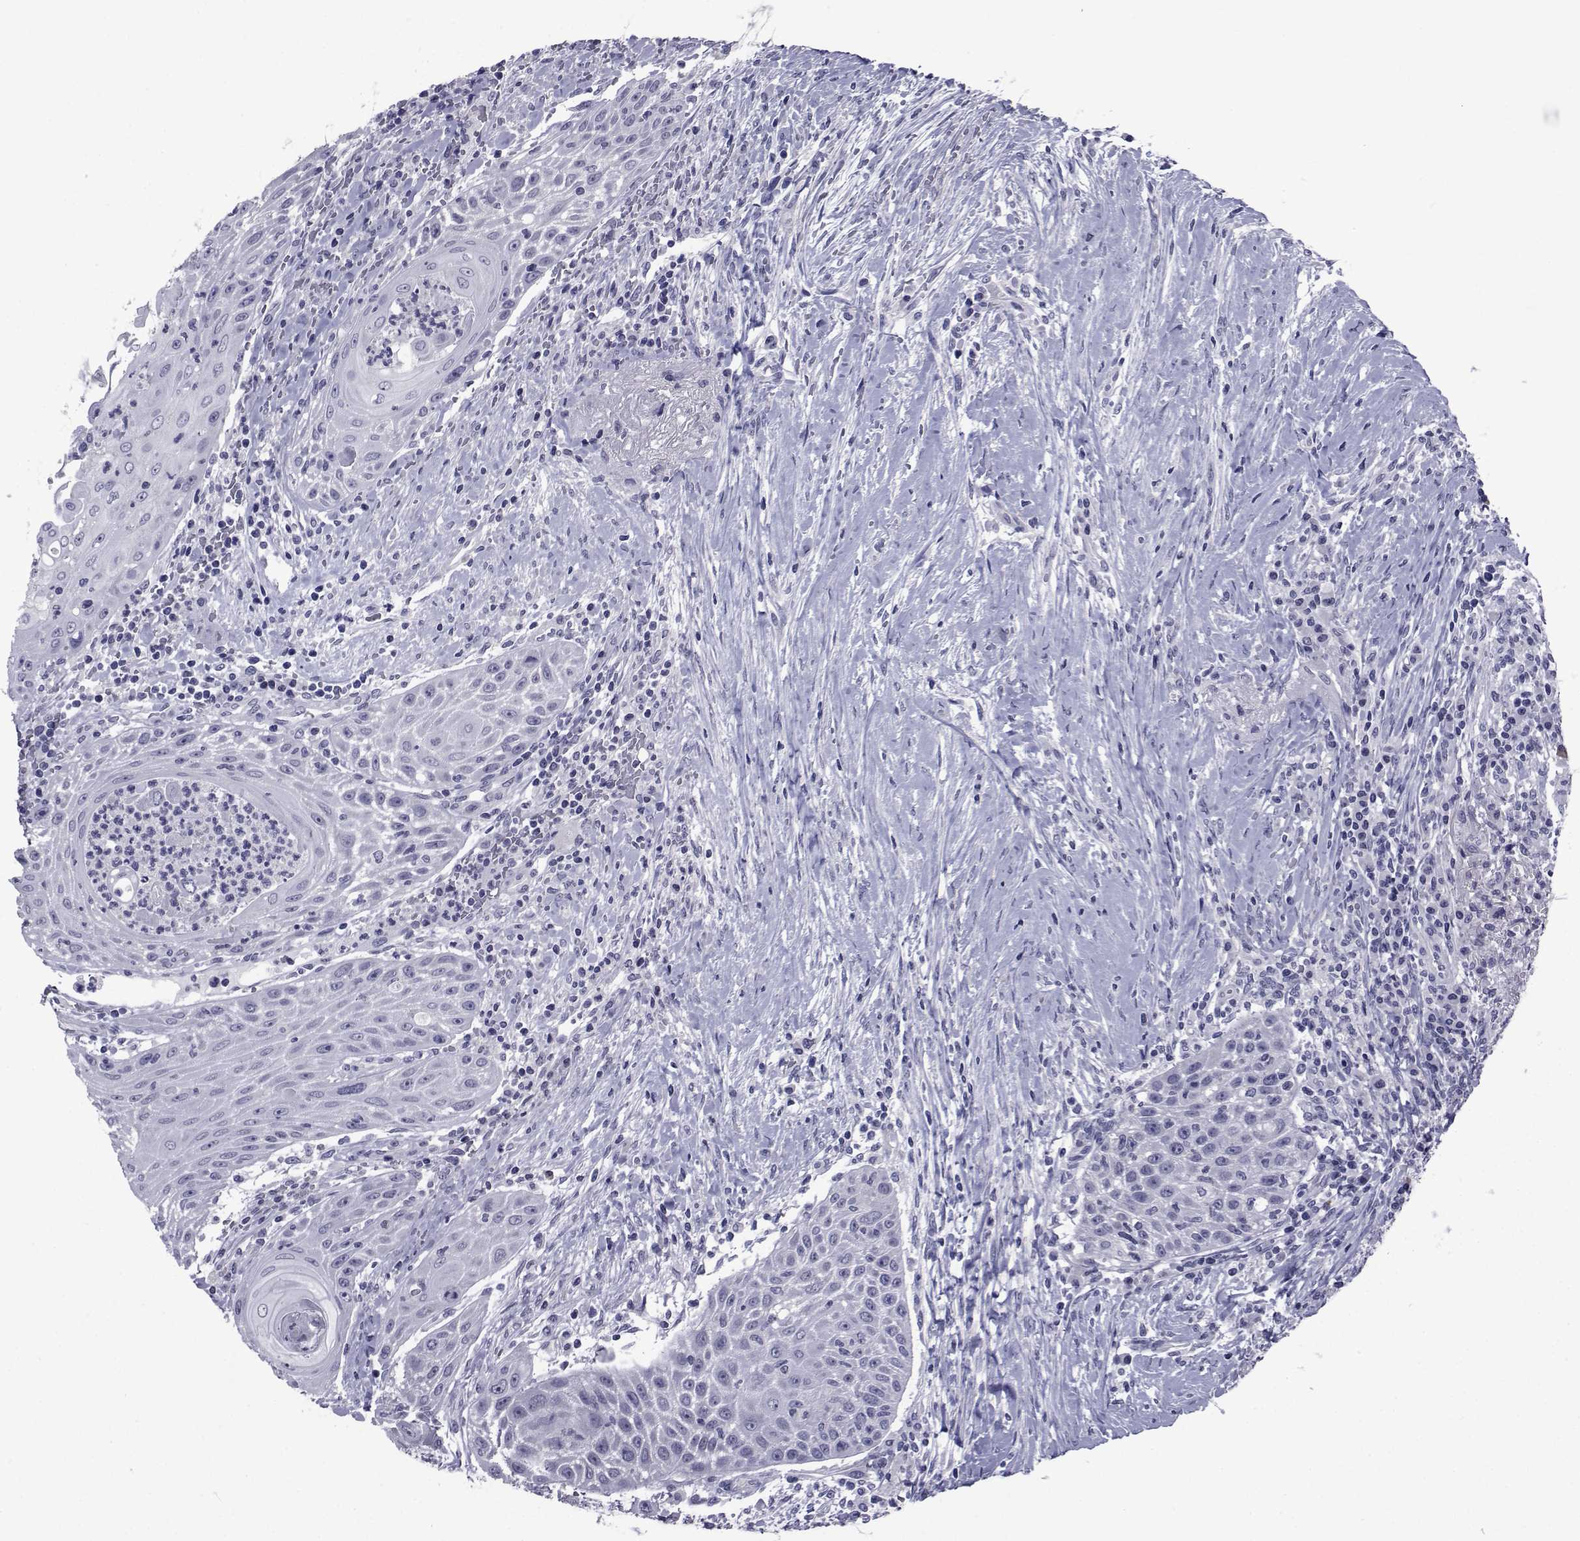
{"staining": {"intensity": "negative", "quantity": "none", "location": "none"}, "tissue": "head and neck cancer", "cell_type": "Tumor cells", "image_type": "cancer", "snomed": [{"axis": "morphology", "description": "Squamous cell carcinoma, NOS"}, {"axis": "topography", "description": "Head-Neck"}], "caption": "Immunohistochemistry (IHC) micrograph of neoplastic tissue: head and neck squamous cell carcinoma stained with DAB (3,3'-diaminobenzidine) exhibits no significant protein expression in tumor cells.", "gene": "SEMA5B", "patient": {"sex": "male", "age": 69}}